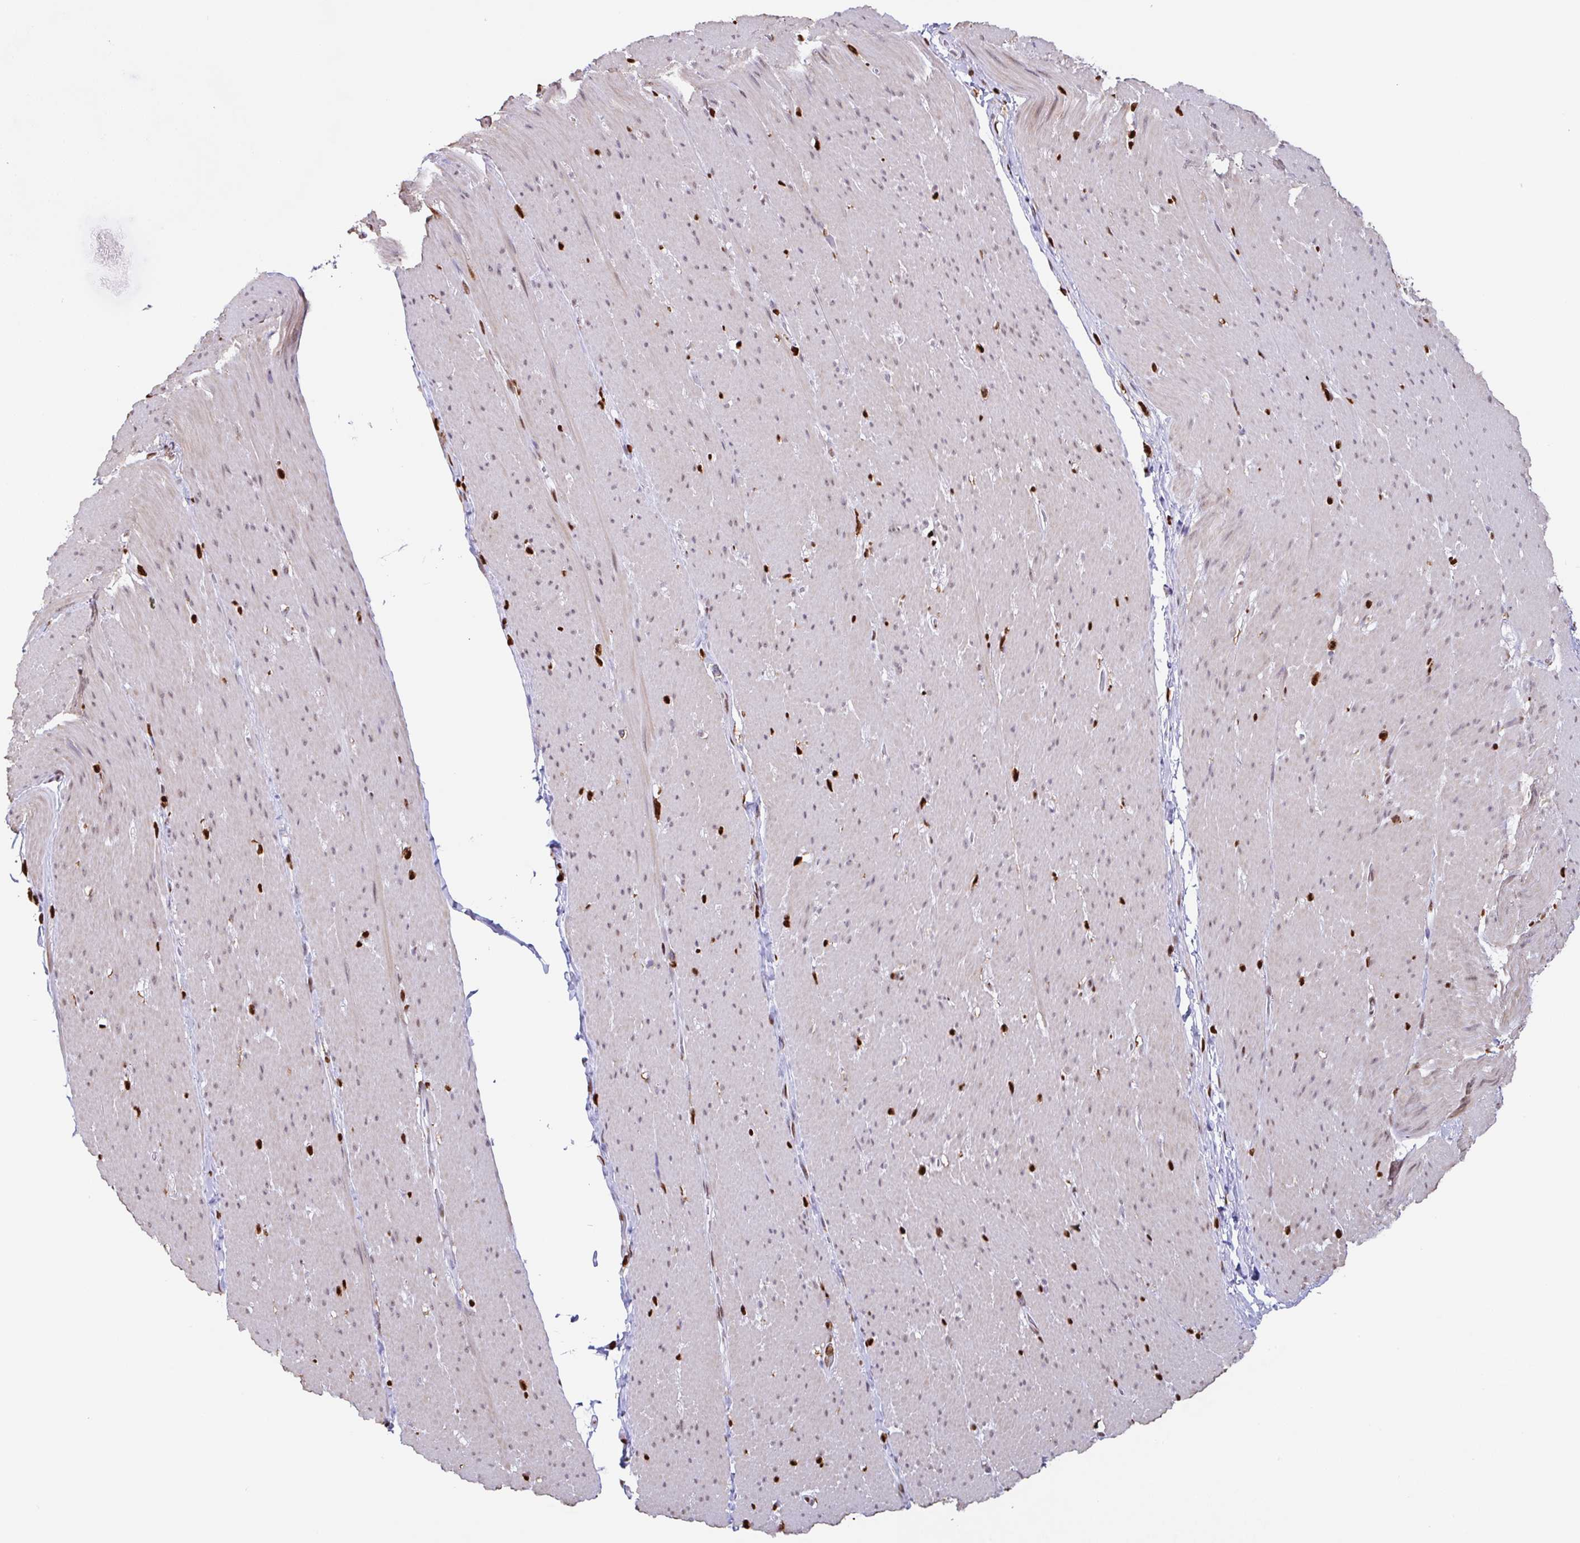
{"staining": {"intensity": "moderate", "quantity": "<25%", "location": "nuclear"}, "tissue": "smooth muscle", "cell_type": "Smooth muscle cells", "image_type": "normal", "snomed": [{"axis": "morphology", "description": "Normal tissue, NOS"}, {"axis": "topography", "description": "Smooth muscle"}, {"axis": "topography", "description": "Rectum"}], "caption": "The photomicrograph displays staining of unremarkable smooth muscle, revealing moderate nuclear protein positivity (brown color) within smooth muscle cells. The protein of interest is shown in brown color, while the nuclei are stained blue.", "gene": "BTBD10", "patient": {"sex": "male", "age": 53}}